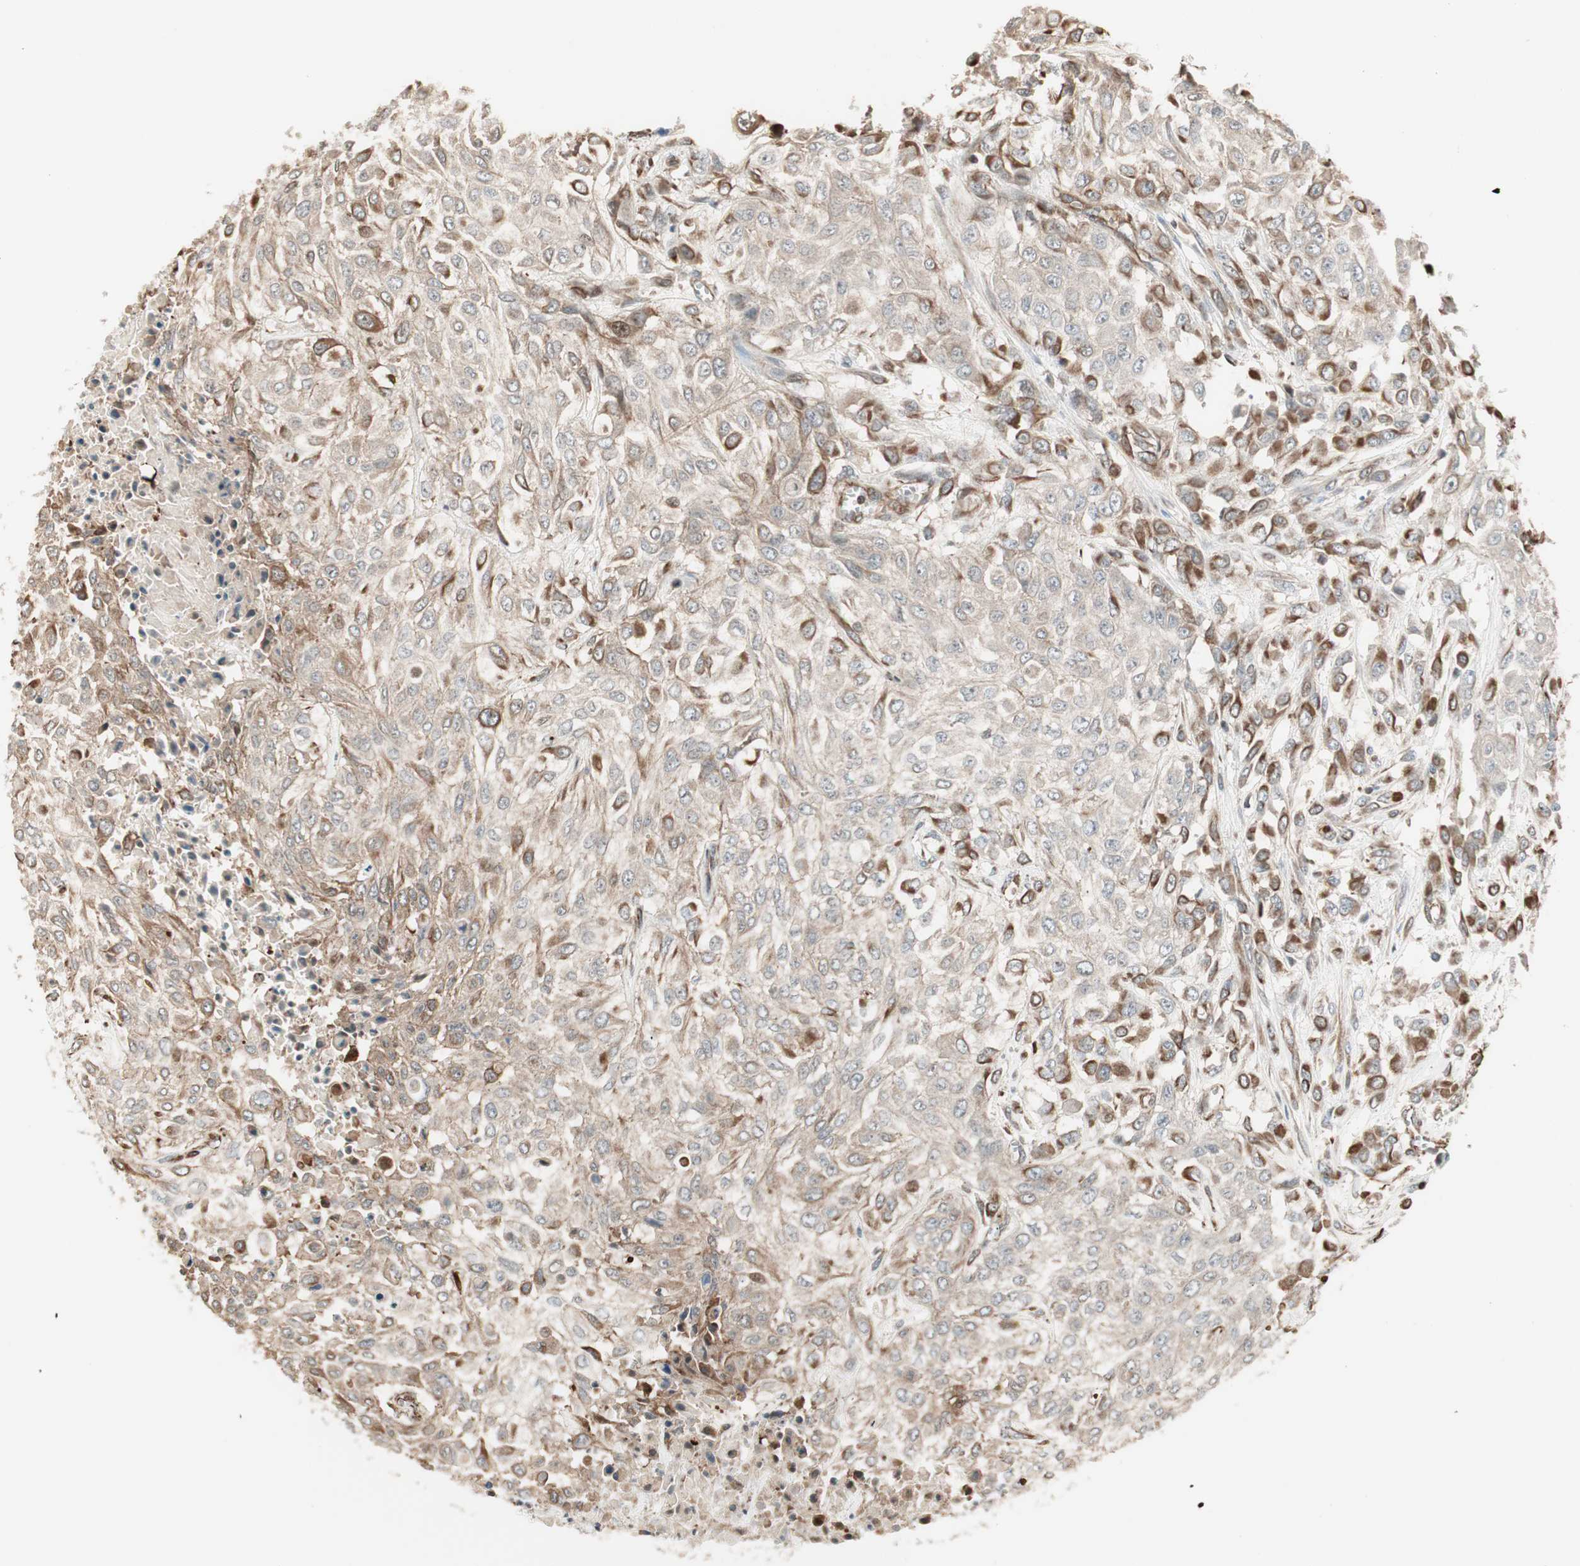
{"staining": {"intensity": "weak", "quantity": ">75%", "location": "cytoplasmic/membranous"}, "tissue": "urothelial cancer", "cell_type": "Tumor cells", "image_type": "cancer", "snomed": [{"axis": "morphology", "description": "Urothelial carcinoma, High grade"}, {"axis": "topography", "description": "Urinary bladder"}], "caption": "Protein staining reveals weak cytoplasmic/membranous expression in about >75% of tumor cells in high-grade urothelial carcinoma.", "gene": "MAD2L2", "patient": {"sex": "male", "age": 57}}